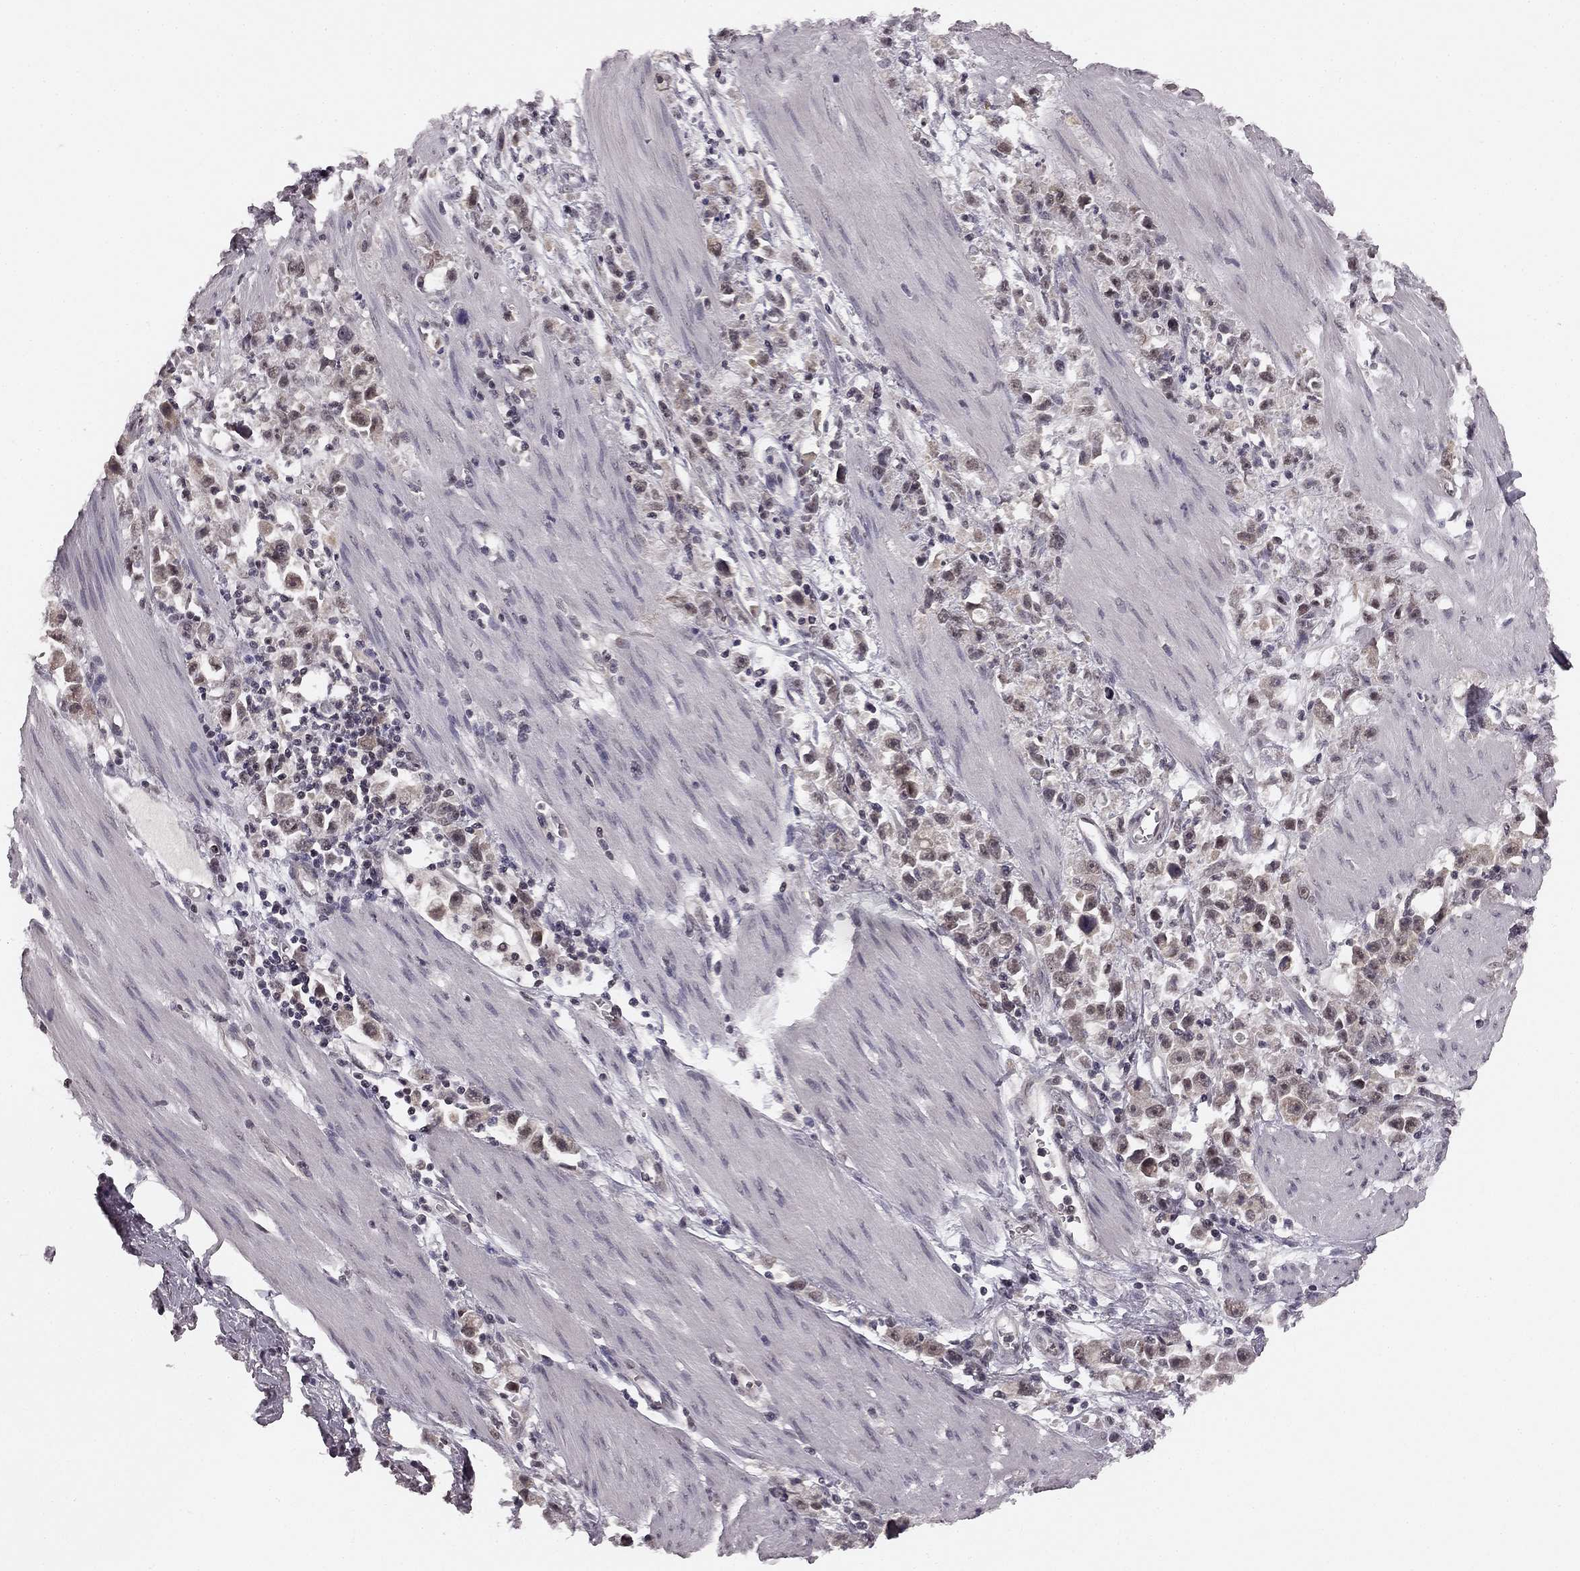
{"staining": {"intensity": "weak", "quantity": "25%-75%", "location": "cytoplasmic/membranous,nuclear"}, "tissue": "stomach cancer", "cell_type": "Tumor cells", "image_type": "cancer", "snomed": [{"axis": "morphology", "description": "Adenocarcinoma, NOS"}, {"axis": "topography", "description": "Stomach"}], "caption": "Immunohistochemical staining of stomach adenocarcinoma reveals weak cytoplasmic/membranous and nuclear protein expression in approximately 25%-75% of tumor cells.", "gene": "HCN4", "patient": {"sex": "female", "age": 59}}